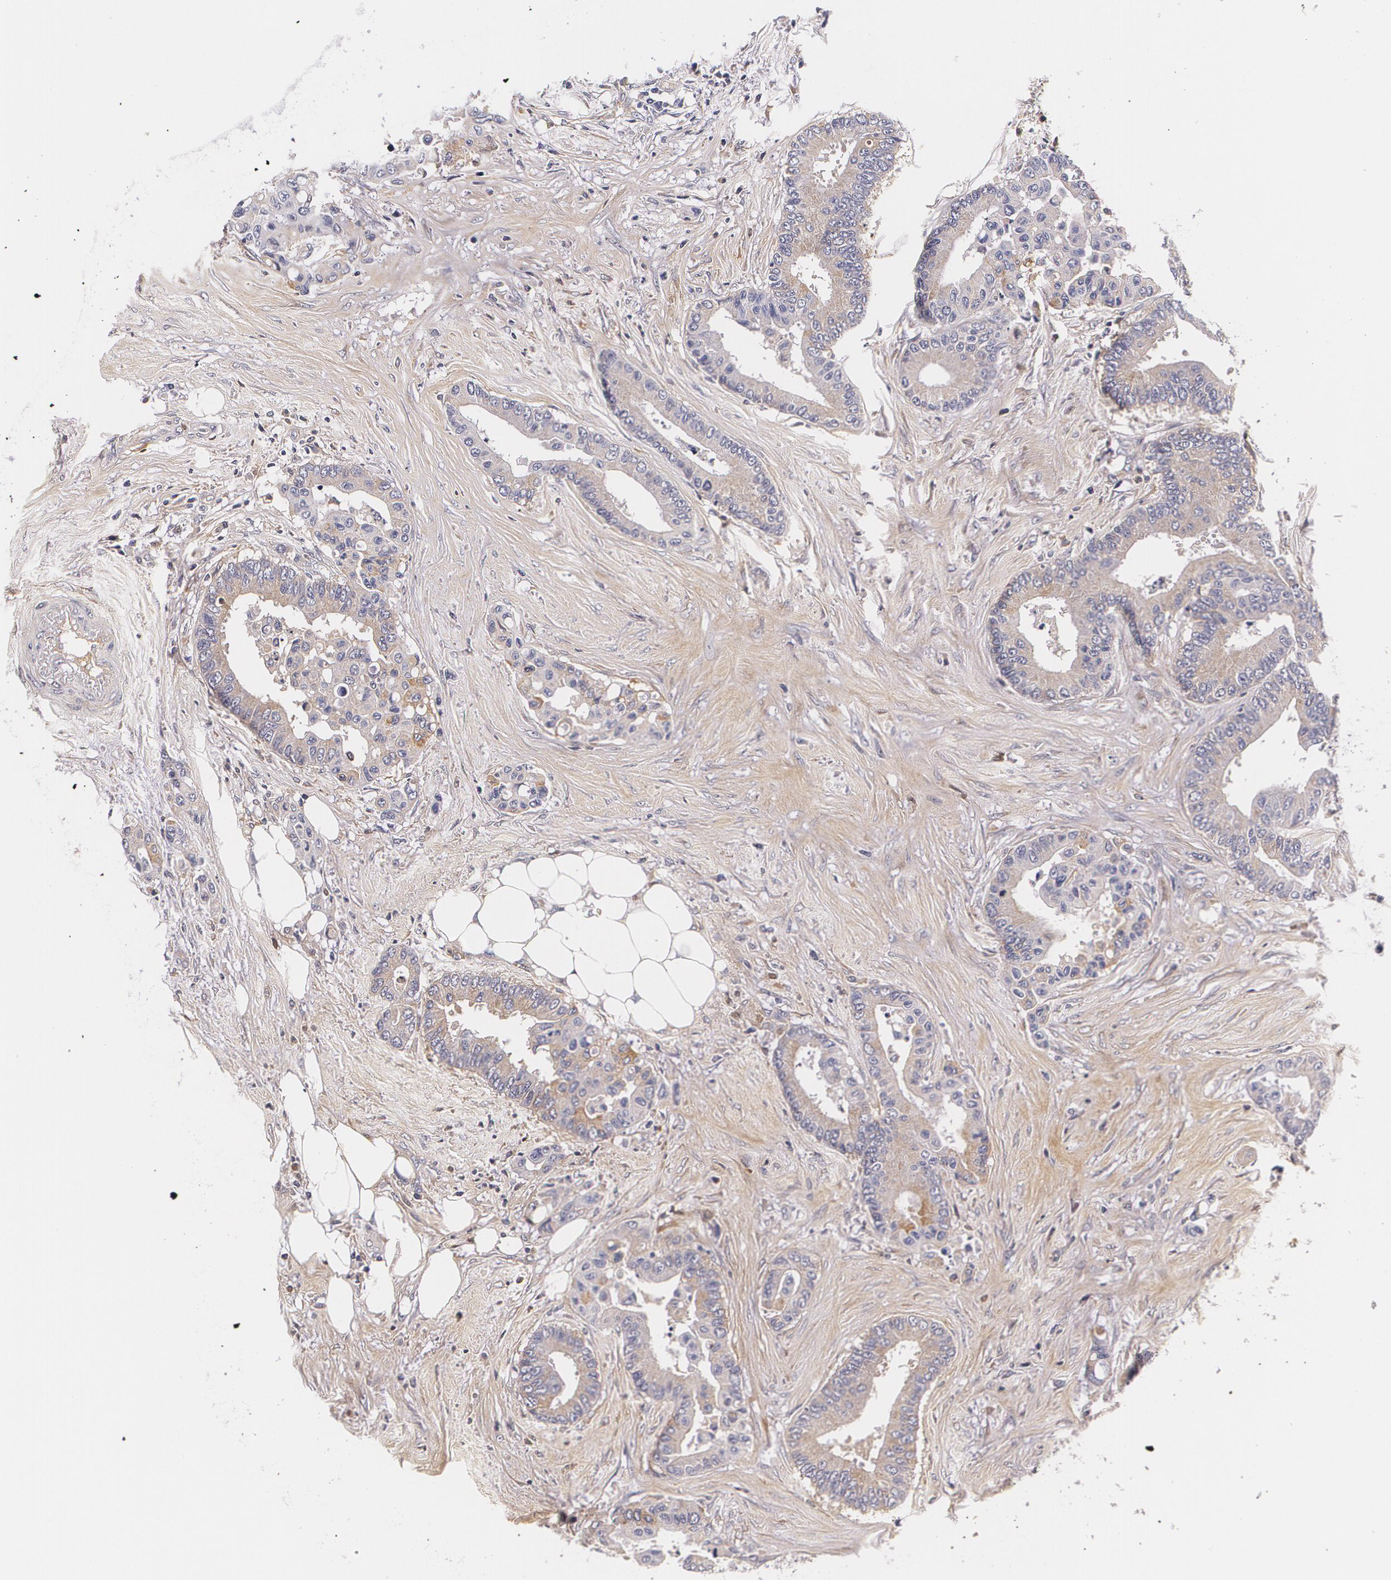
{"staining": {"intensity": "weak", "quantity": ">75%", "location": "cytoplasmic/membranous"}, "tissue": "colorectal cancer", "cell_type": "Tumor cells", "image_type": "cancer", "snomed": [{"axis": "morphology", "description": "Adenocarcinoma, NOS"}, {"axis": "topography", "description": "Colon"}], "caption": "DAB (3,3'-diaminobenzidine) immunohistochemical staining of colorectal adenocarcinoma displays weak cytoplasmic/membranous protein positivity in approximately >75% of tumor cells.", "gene": "TTR", "patient": {"sex": "male", "age": 82}}